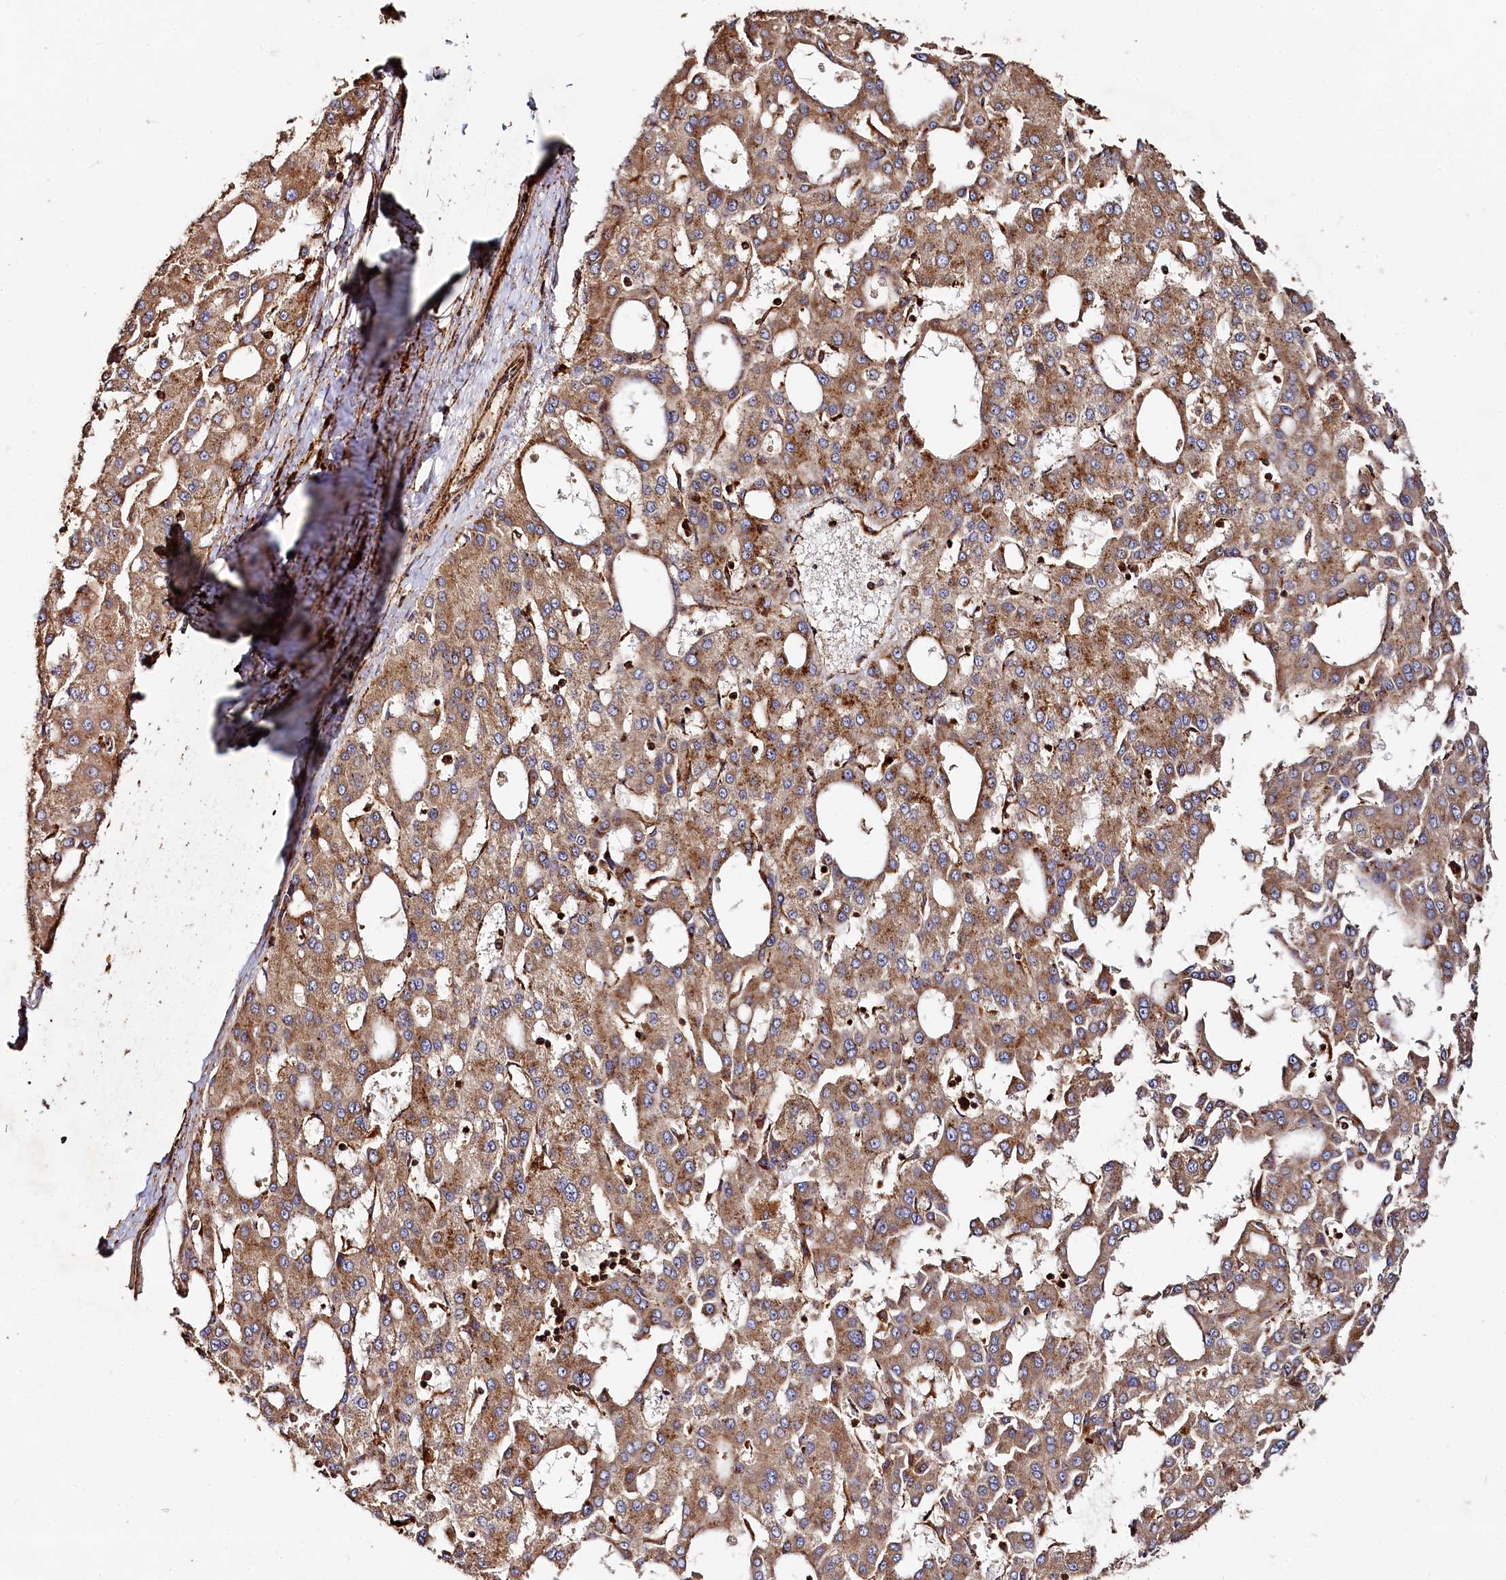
{"staining": {"intensity": "moderate", "quantity": ">75%", "location": "cytoplasmic/membranous"}, "tissue": "liver cancer", "cell_type": "Tumor cells", "image_type": "cancer", "snomed": [{"axis": "morphology", "description": "Carcinoma, Hepatocellular, NOS"}, {"axis": "topography", "description": "Liver"}], "caption": "About >75% of tumor cells in human liver hepatocellular carcinoma demonstrate moderate cytoplasmic/membranous protein staining as visualized by brown immunohistochemical staining.", "gene": "WDR73", "patient": {"sex": "male", "age": 47}}